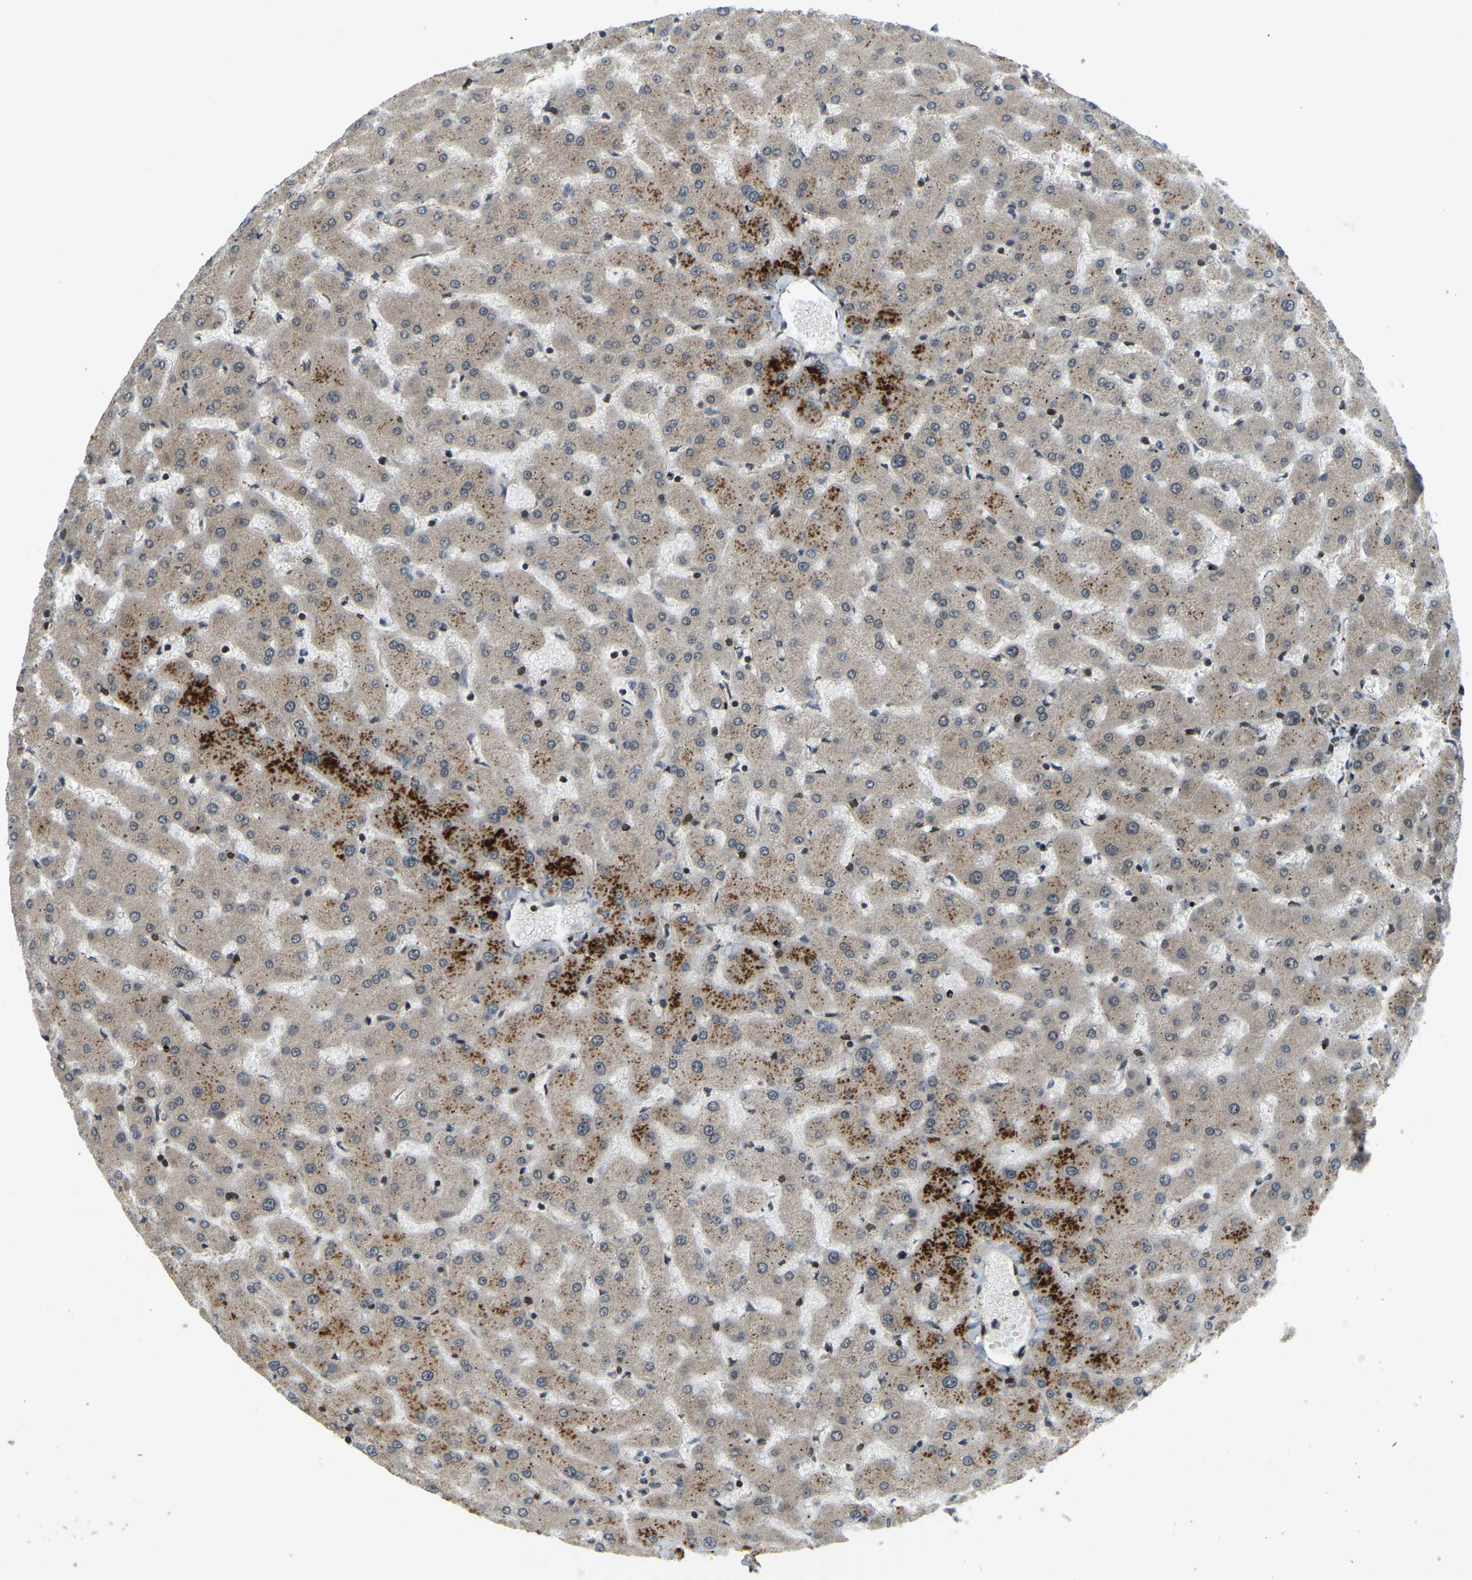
{"staining": {"intensity": "weak", "quantity": ">75%", "location": "cytoplasmic/membranous"}, "tissue": "liver", "cell_type": "Cholangiocytes", "image_type": "normal", "snomed": [{"axis": "morphology", "description": "Normal tissue, NOS"}, {"axis": "topography", "description": "Liver"}], "caption": "Liver was stained to show a protein in brown. There is low levels of weak cytoplasmic/membranous positivity in approximately >75% of cholangiocytes. The staining was performed using DAB, with brown indicating positive protein expression. Nuclei are stained blue with hematoxylin.", "gene": "SYNE1", "patient": {"sex": "female", "age": 63}}